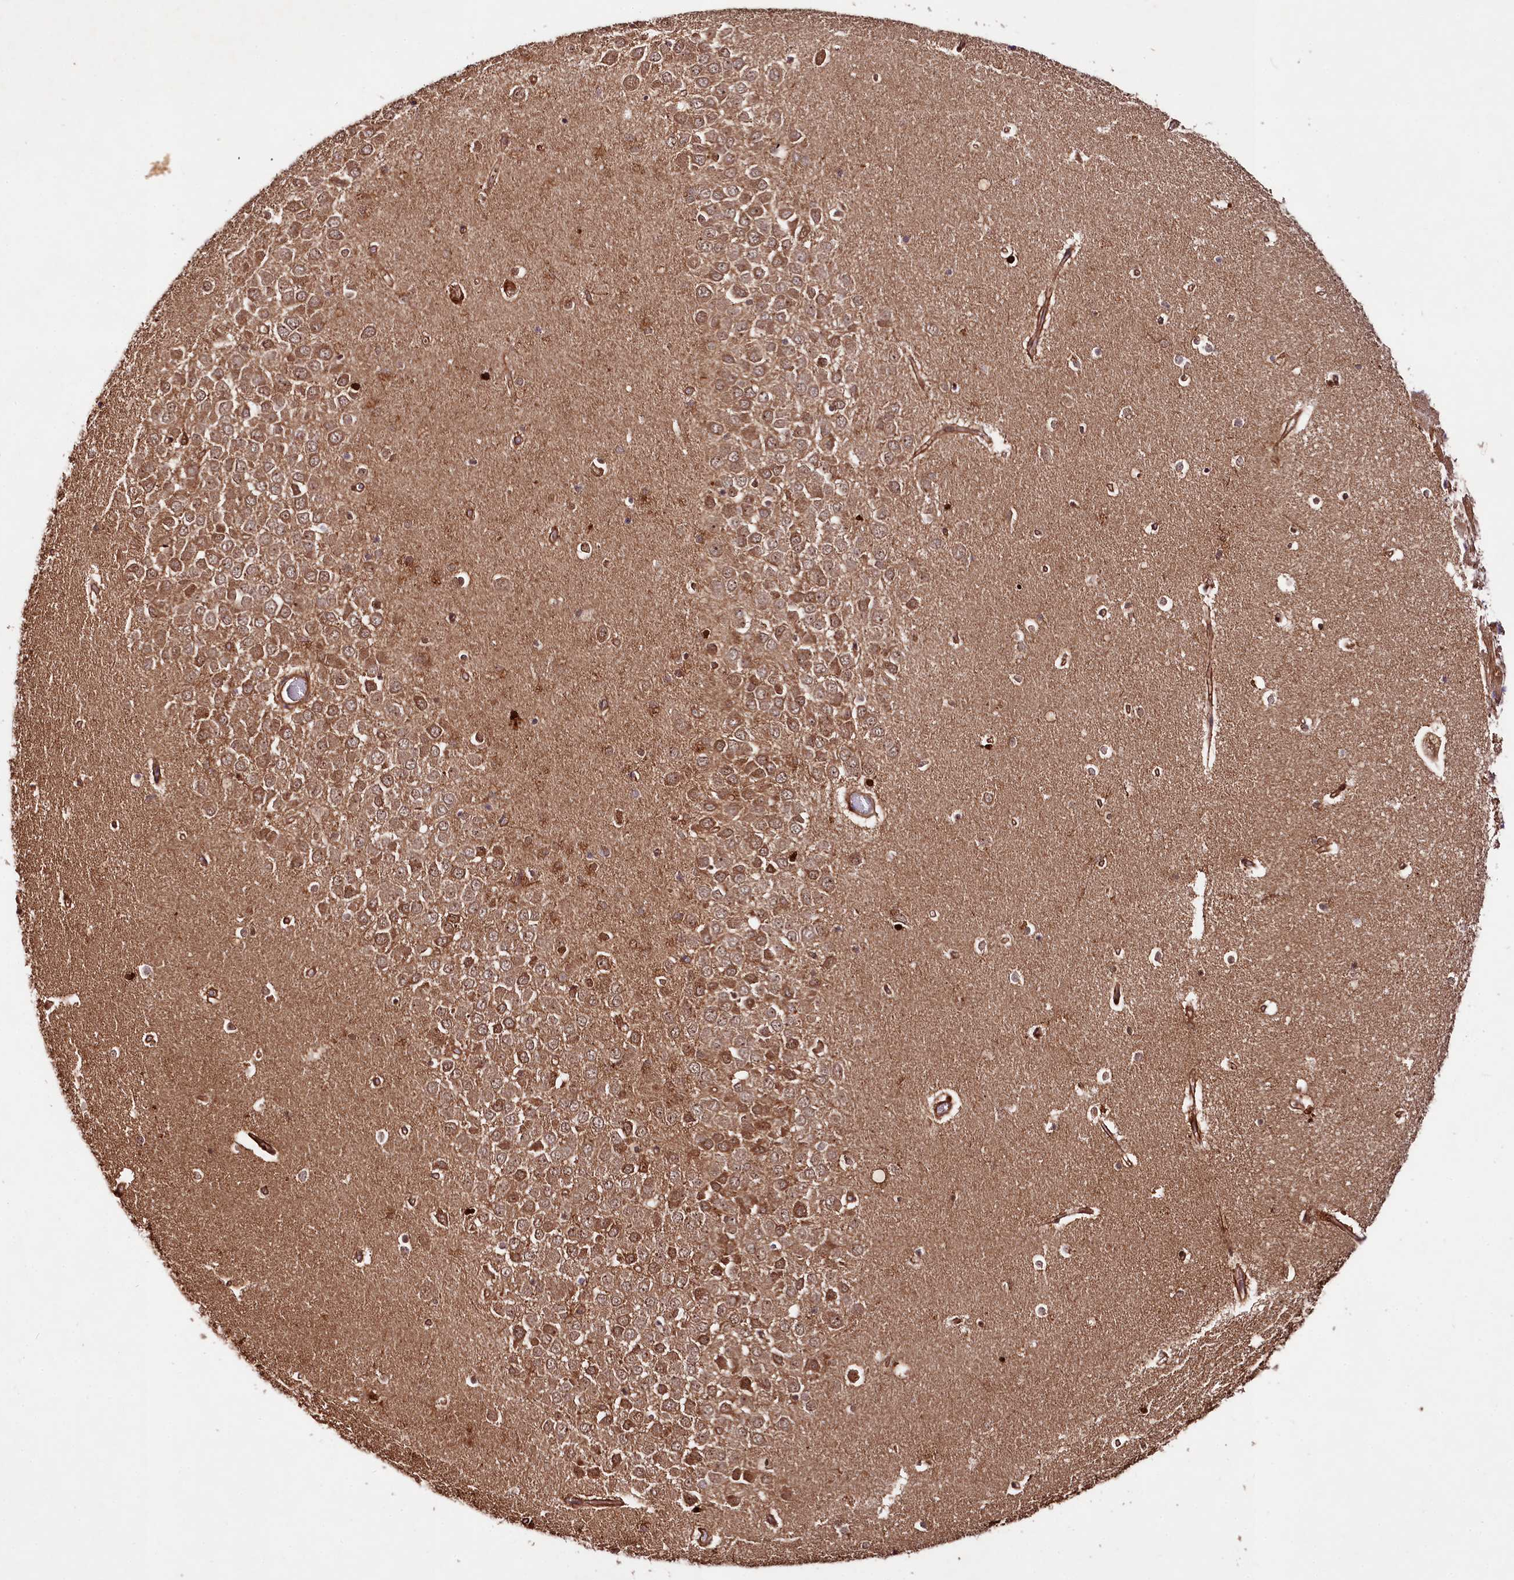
{"staining": {"intensity": "strong", "quantity": "25%-75%", "location": "cytoplasmic/membranous,nuclear"}, "tissue": "hippocampus", "cell_type": "Glial cells", "image_type": "normal", "snomed": [{"axis": "morphology", "description": "Normal tissue, NOS"}, {"axis": "topography", "description": "Hippocampus"}], "caption": "The micrograph displays immunohistochemical staining of benign hippocampus. There is strong cytoplasmic/membranous,nuclear expression is appreciated in approximately 25%-75% of glial cells.", "gene": "NEDD1", "patient": {"sex": "male", "age": 70}}